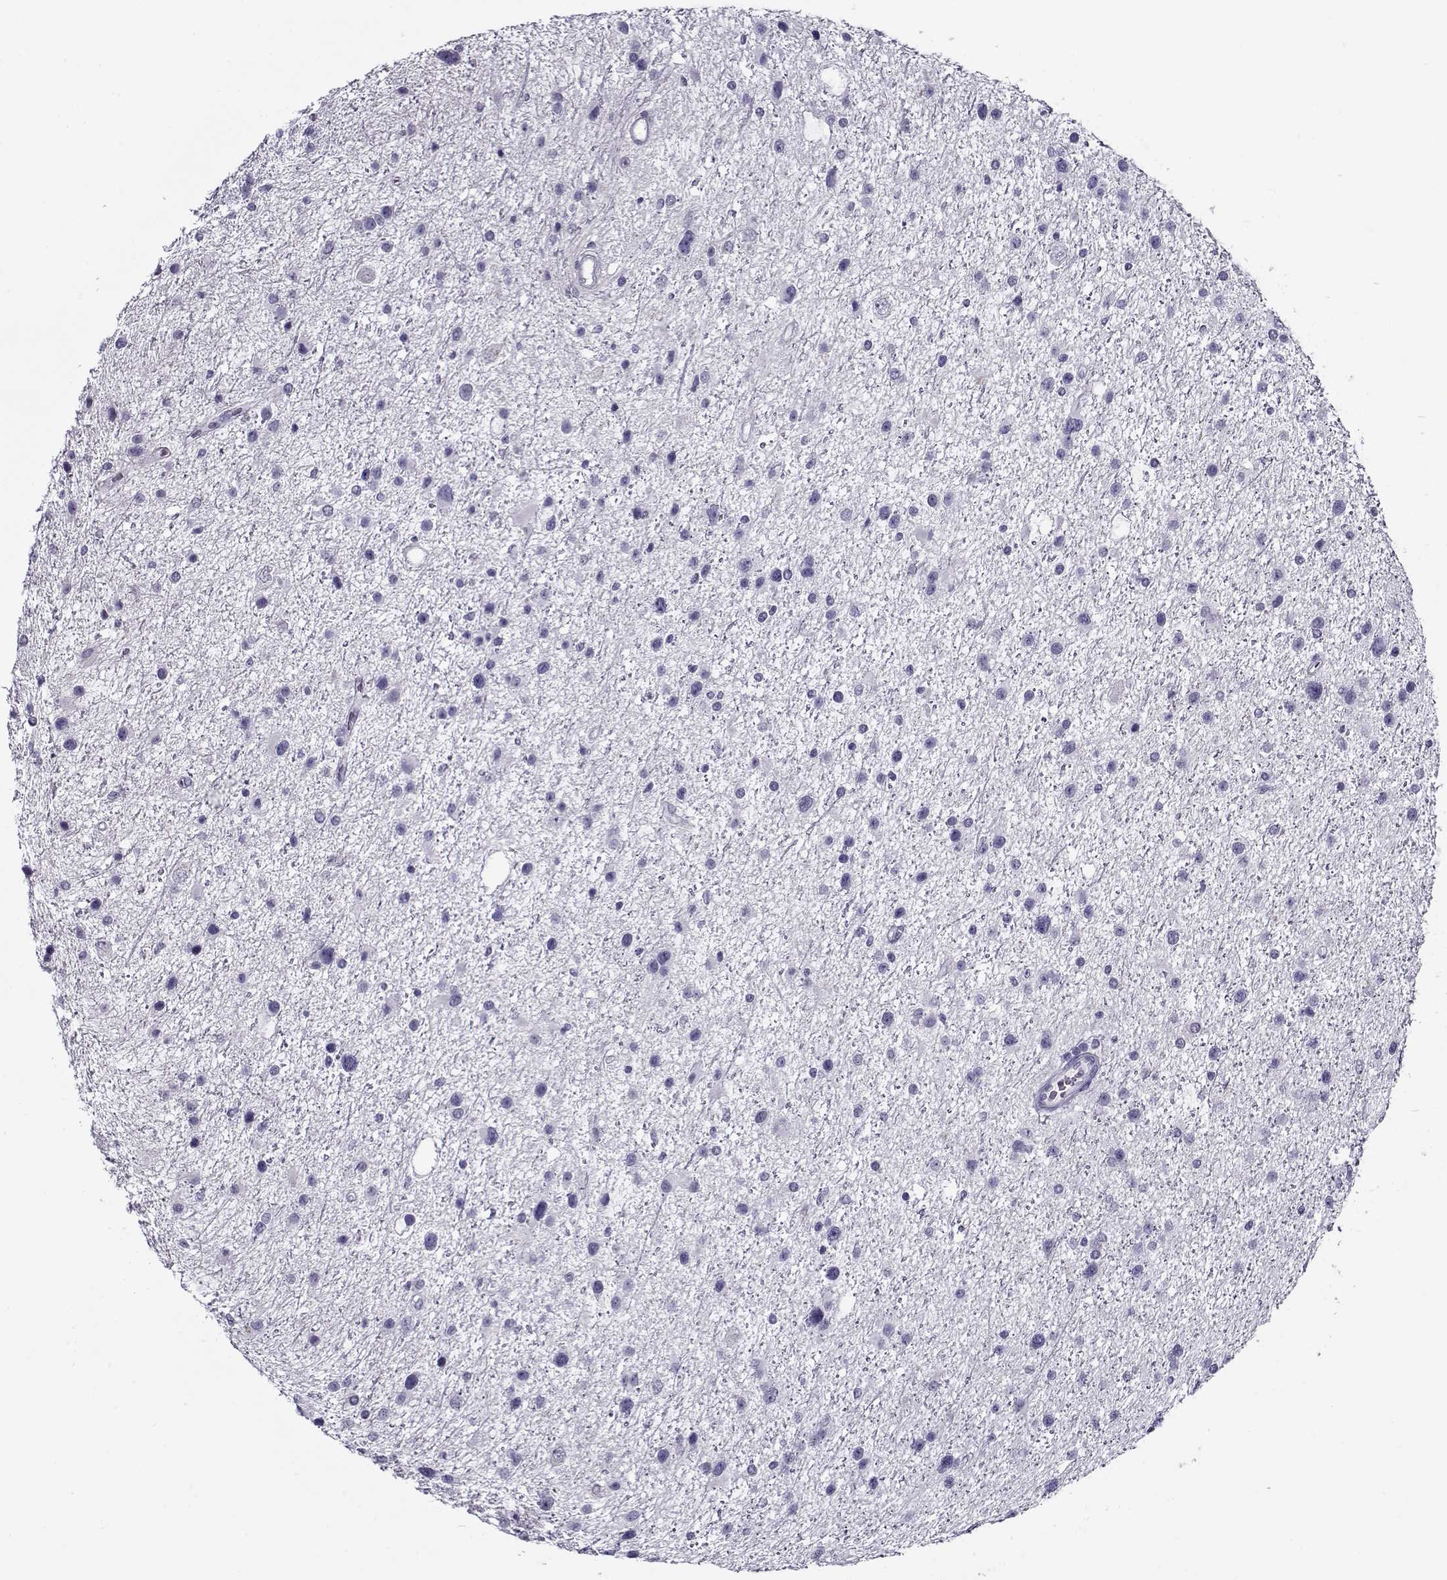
{"staining": {"intensity": "negative", "quantity": "none", "location": "none"}, "tissue": "glioma", "cell_type": "Tumor cells", "image_type": "cancer", "snomed": [{"axis": "morphology", "description": "Glioma, malignant, Low grade"}, {"axis": "topography", "description": "Brain"}], "caption": "An immunohistochemistry (IHC) histopathology image of glioma is shown. There is no staining in tumor cells of glioma. The staining was performed using DAB (3,3'-diaminobenzidine) to visualize the protein expression in brown, while the nuclei were stained in blue with hematoxylin (Magnification: 20x).", "gene": "GAGE2A", "patient": {"sex": "female", "age": 32}}